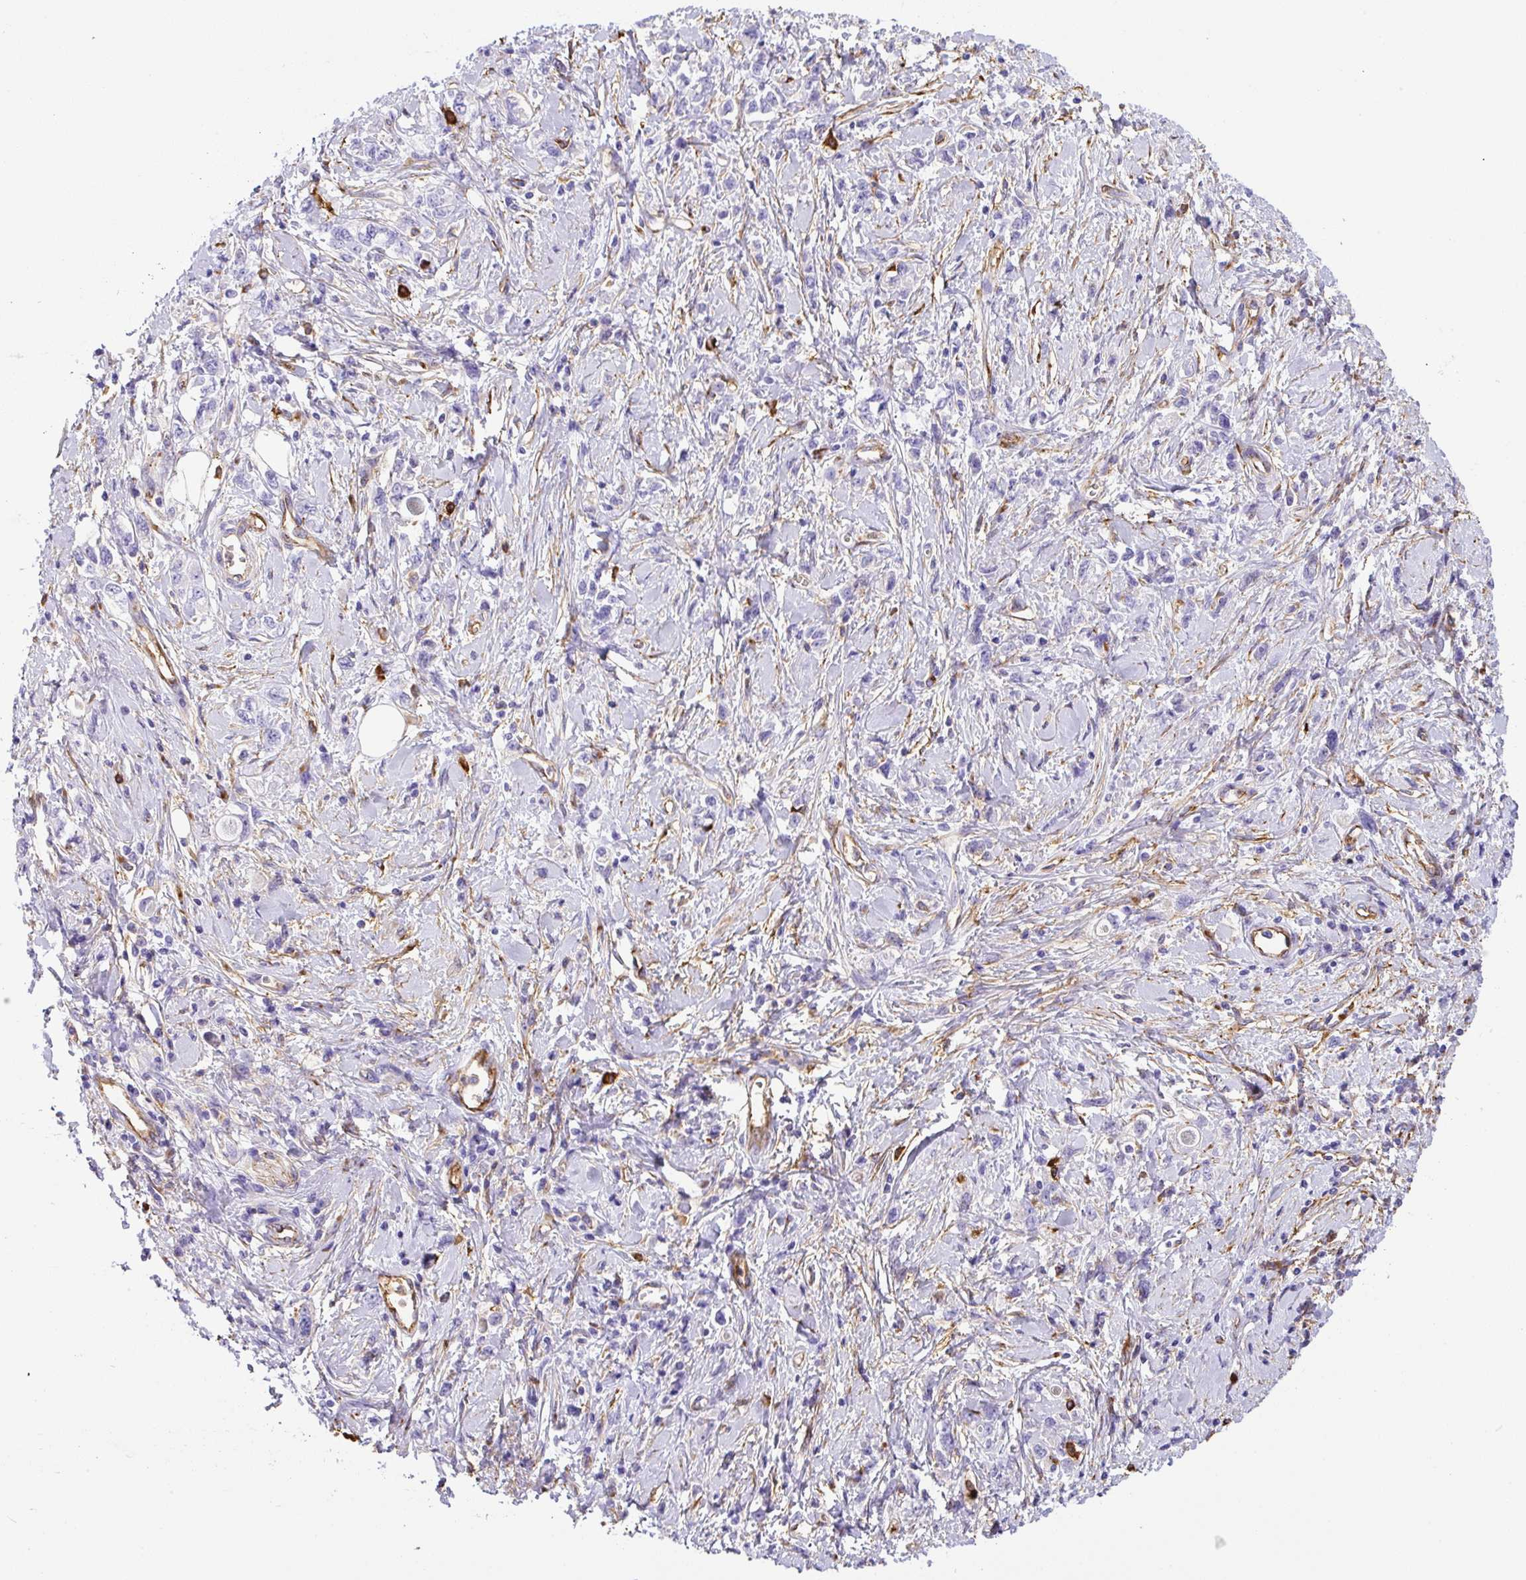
{"staining": {"intensity": "negative", "quantity": "none", "location": "none"}, "tissue": "stomach cancer", "cell_type": "Tumor cells", "image_type": "cancer", "snomed": [{"axis": "morphology", "description": "Adenocarcinoma, NOS"}, {"axis": "topography", "description": "Stomach"}], "caption": "This is an IHC micrograph of adenocarcinoma (stomach). There is no staining in tumor cells.", "gene": "MAGEB5", "patient": {"sex": "female", "age": 76}}